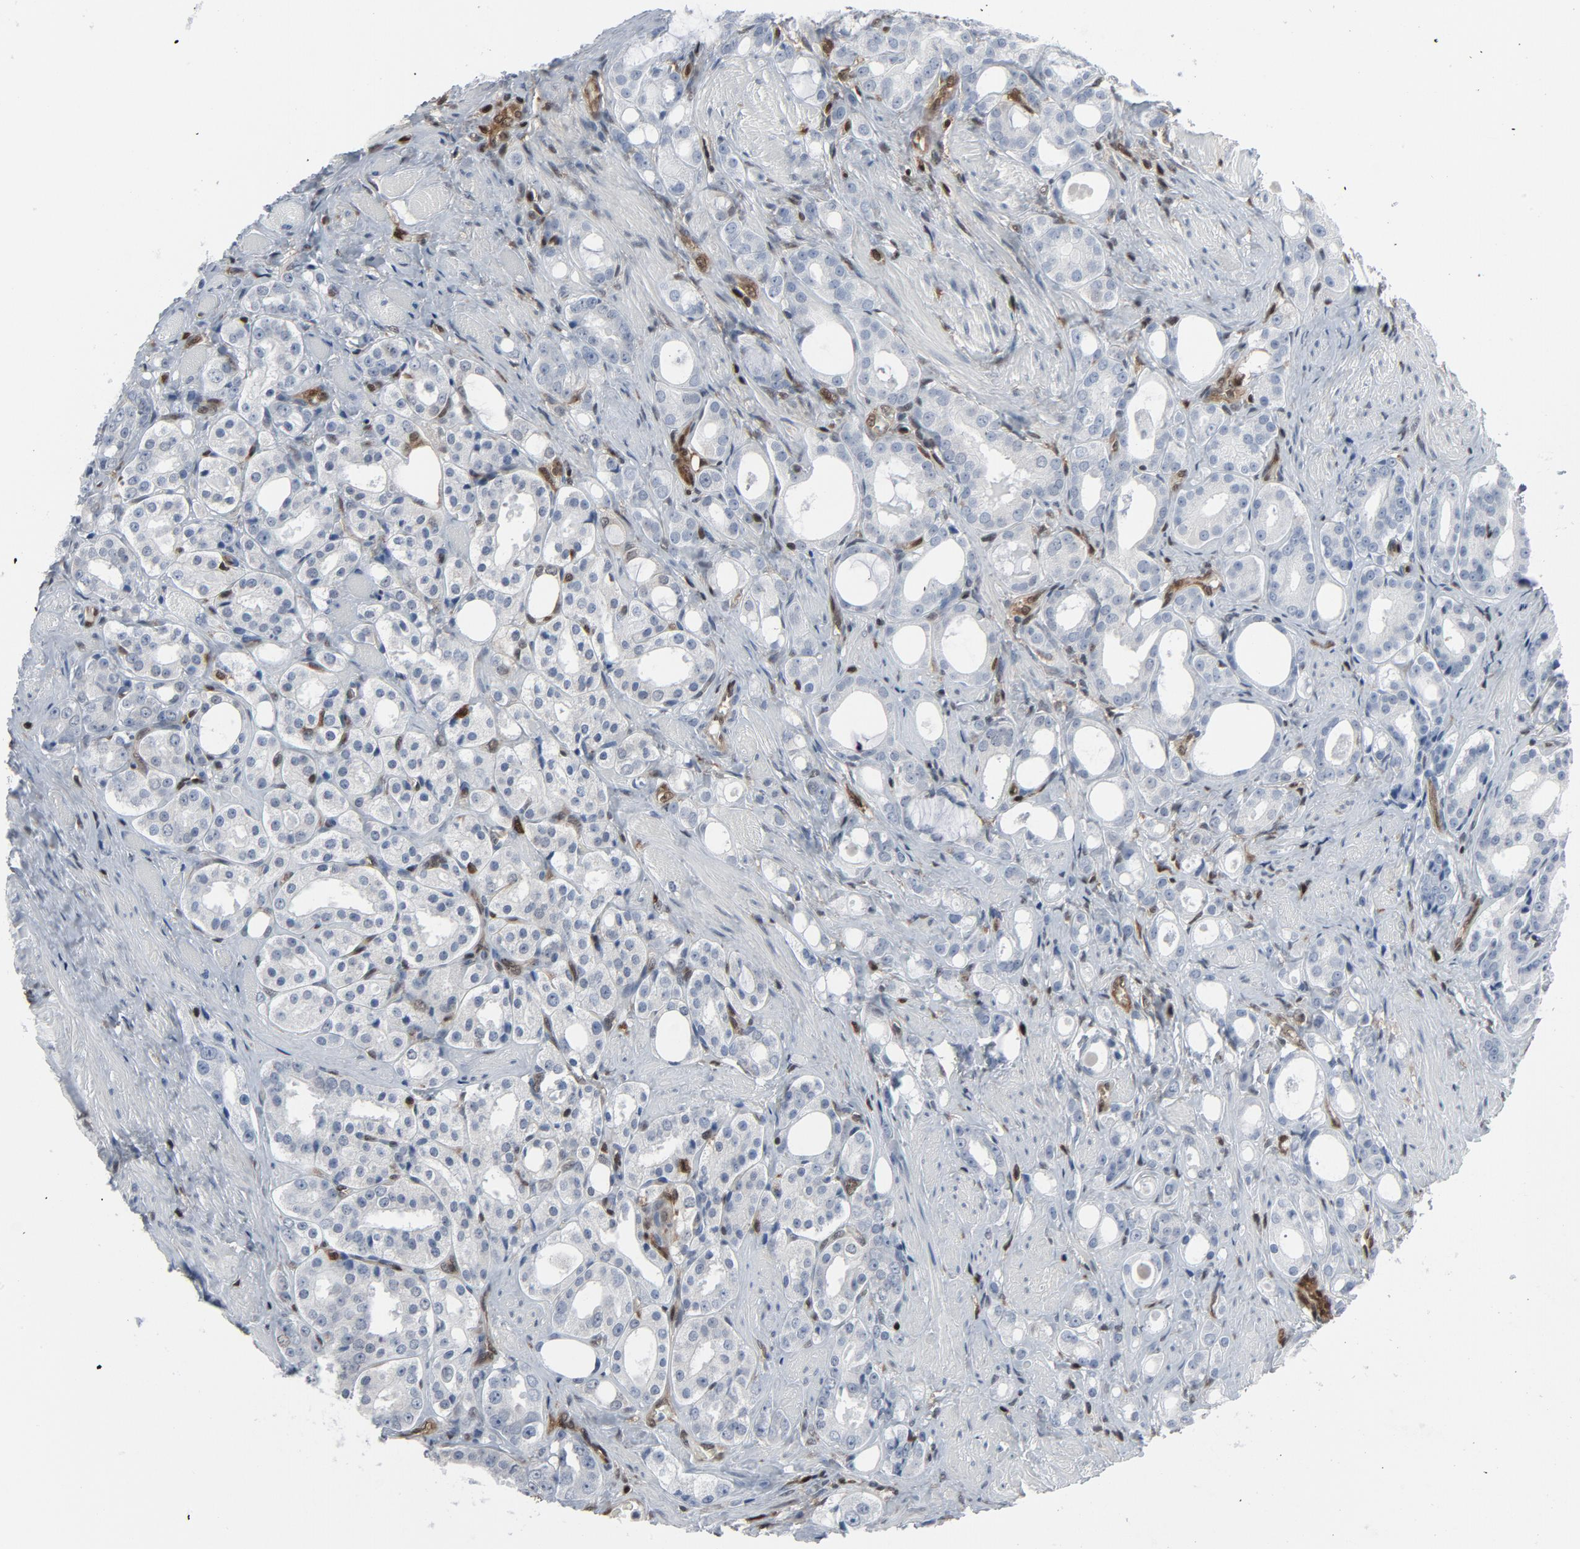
{"staining": {"intensity": "negative", "quantity": "none", "location": "none"}, "tissue": "prostate cancer", "cell_type": "Tumor cells", "image_type": "cancer", "snomed": [{"axis": "morphology", "description": "Adenocarcinoma, Medium grade"}, {"axis": "topography", "description": "Prostate"}], "caption": "An IHC micrograph of prostate cancer (medium-grade adenocarcinoma) is shown. There is no staining in tumor cells of prostate cancer (medium-grade adenocarcinoma). The staining is performed using DAB (3,3'-diaminobenzidine) brown chromogen with nuclei counter-stained in using hematoxylin.", "gene": "STAT5A", "patient": {"sex": "male", "age": 60}}